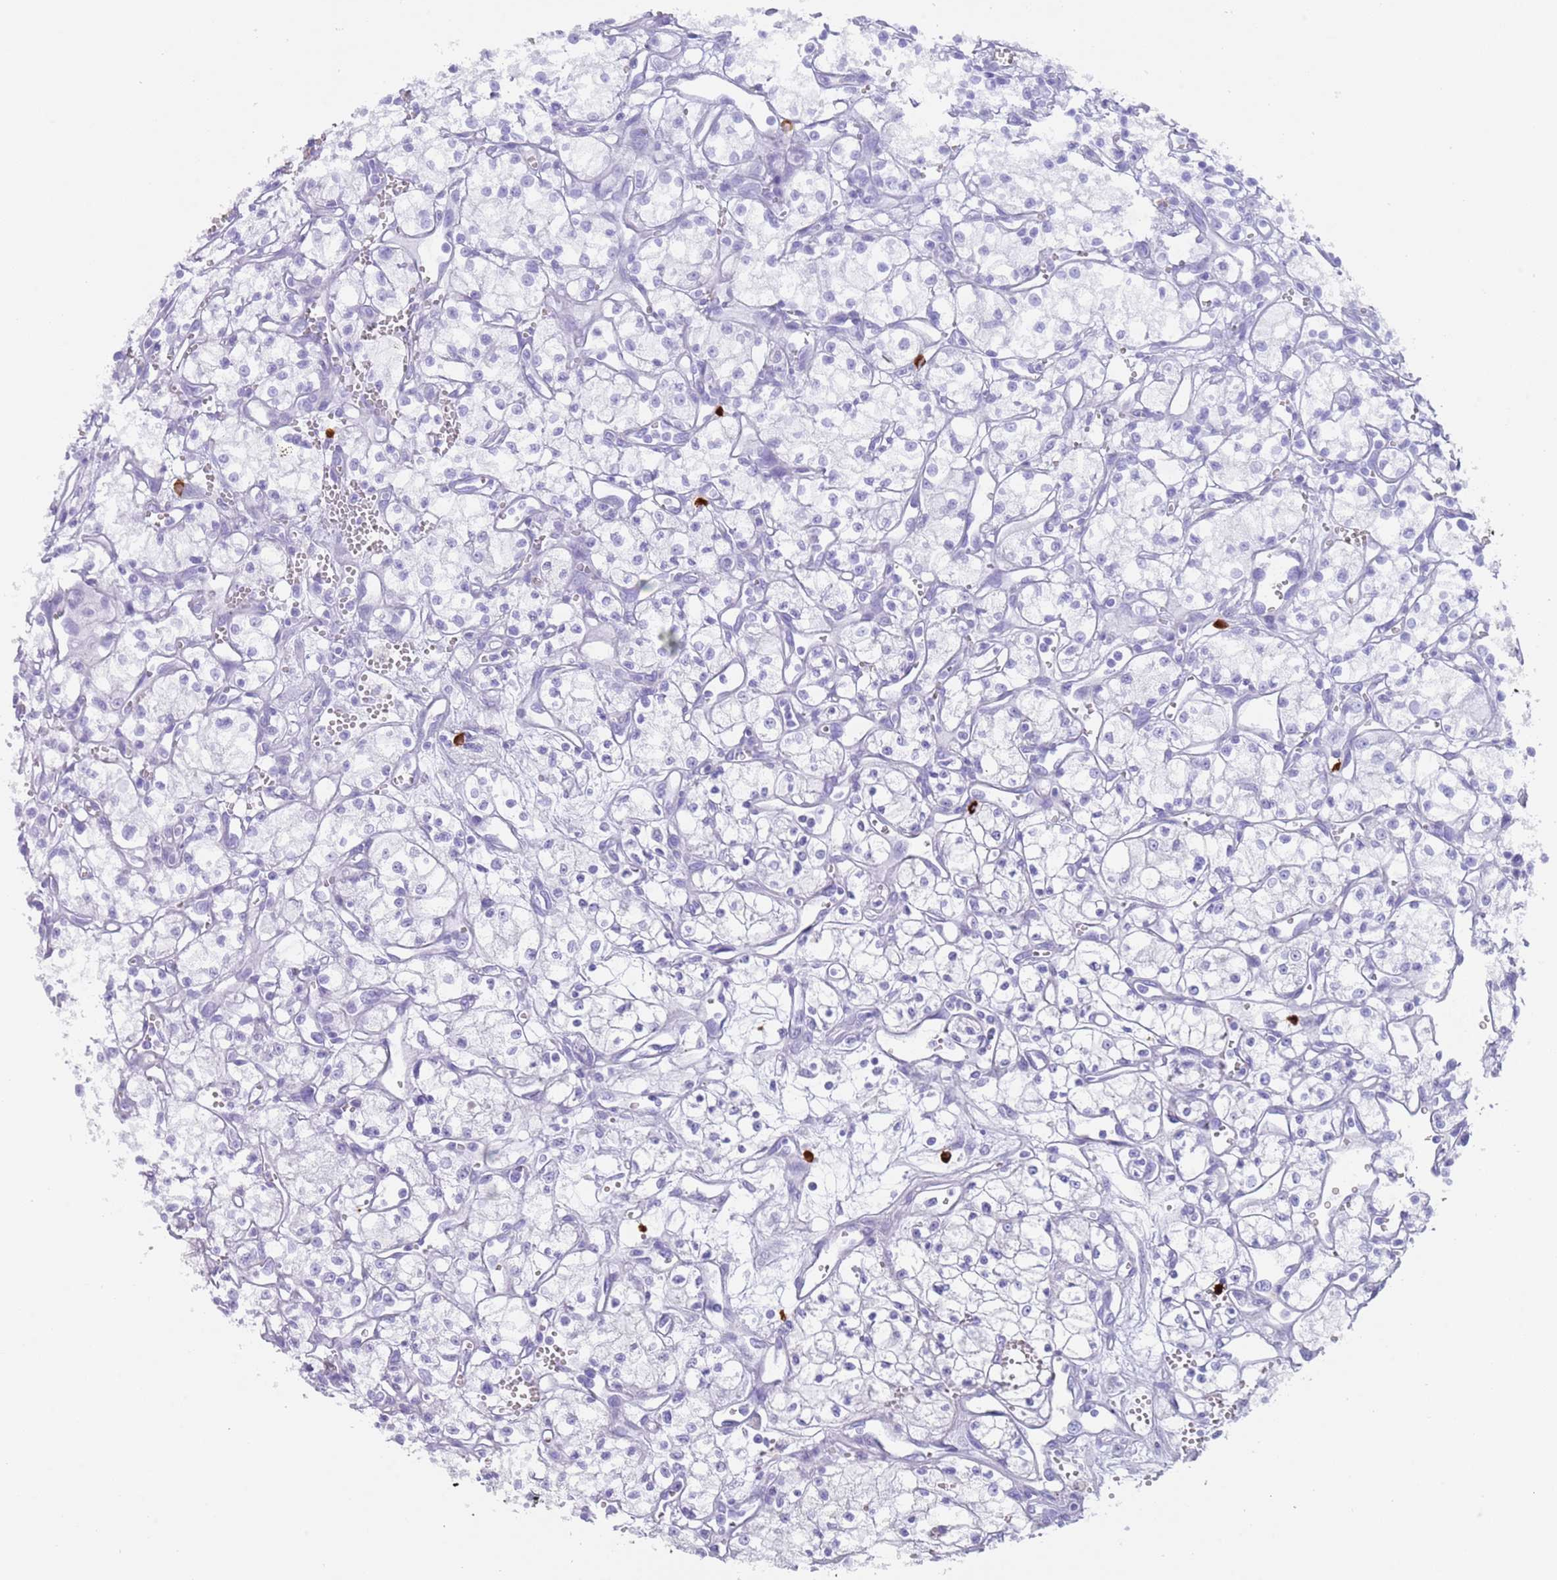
{"staining": {"intensity": "negative", "quantity": "none", "location": "none"}, "tissue": "renal cancer", "cell_type": "Tumor cells", "image_type": "cancer", "snomed": [{"axis": "morphology", "description": "Adenocarcinoma, NOS"}, {"axis": "topography", "description": "Kidney"}], "caption": "Tumor cells are negative for brown protein staining in adenocarcinoma (renal).", "gene": "MYADML2", "patient": {"sex": "male", "age": 59}}